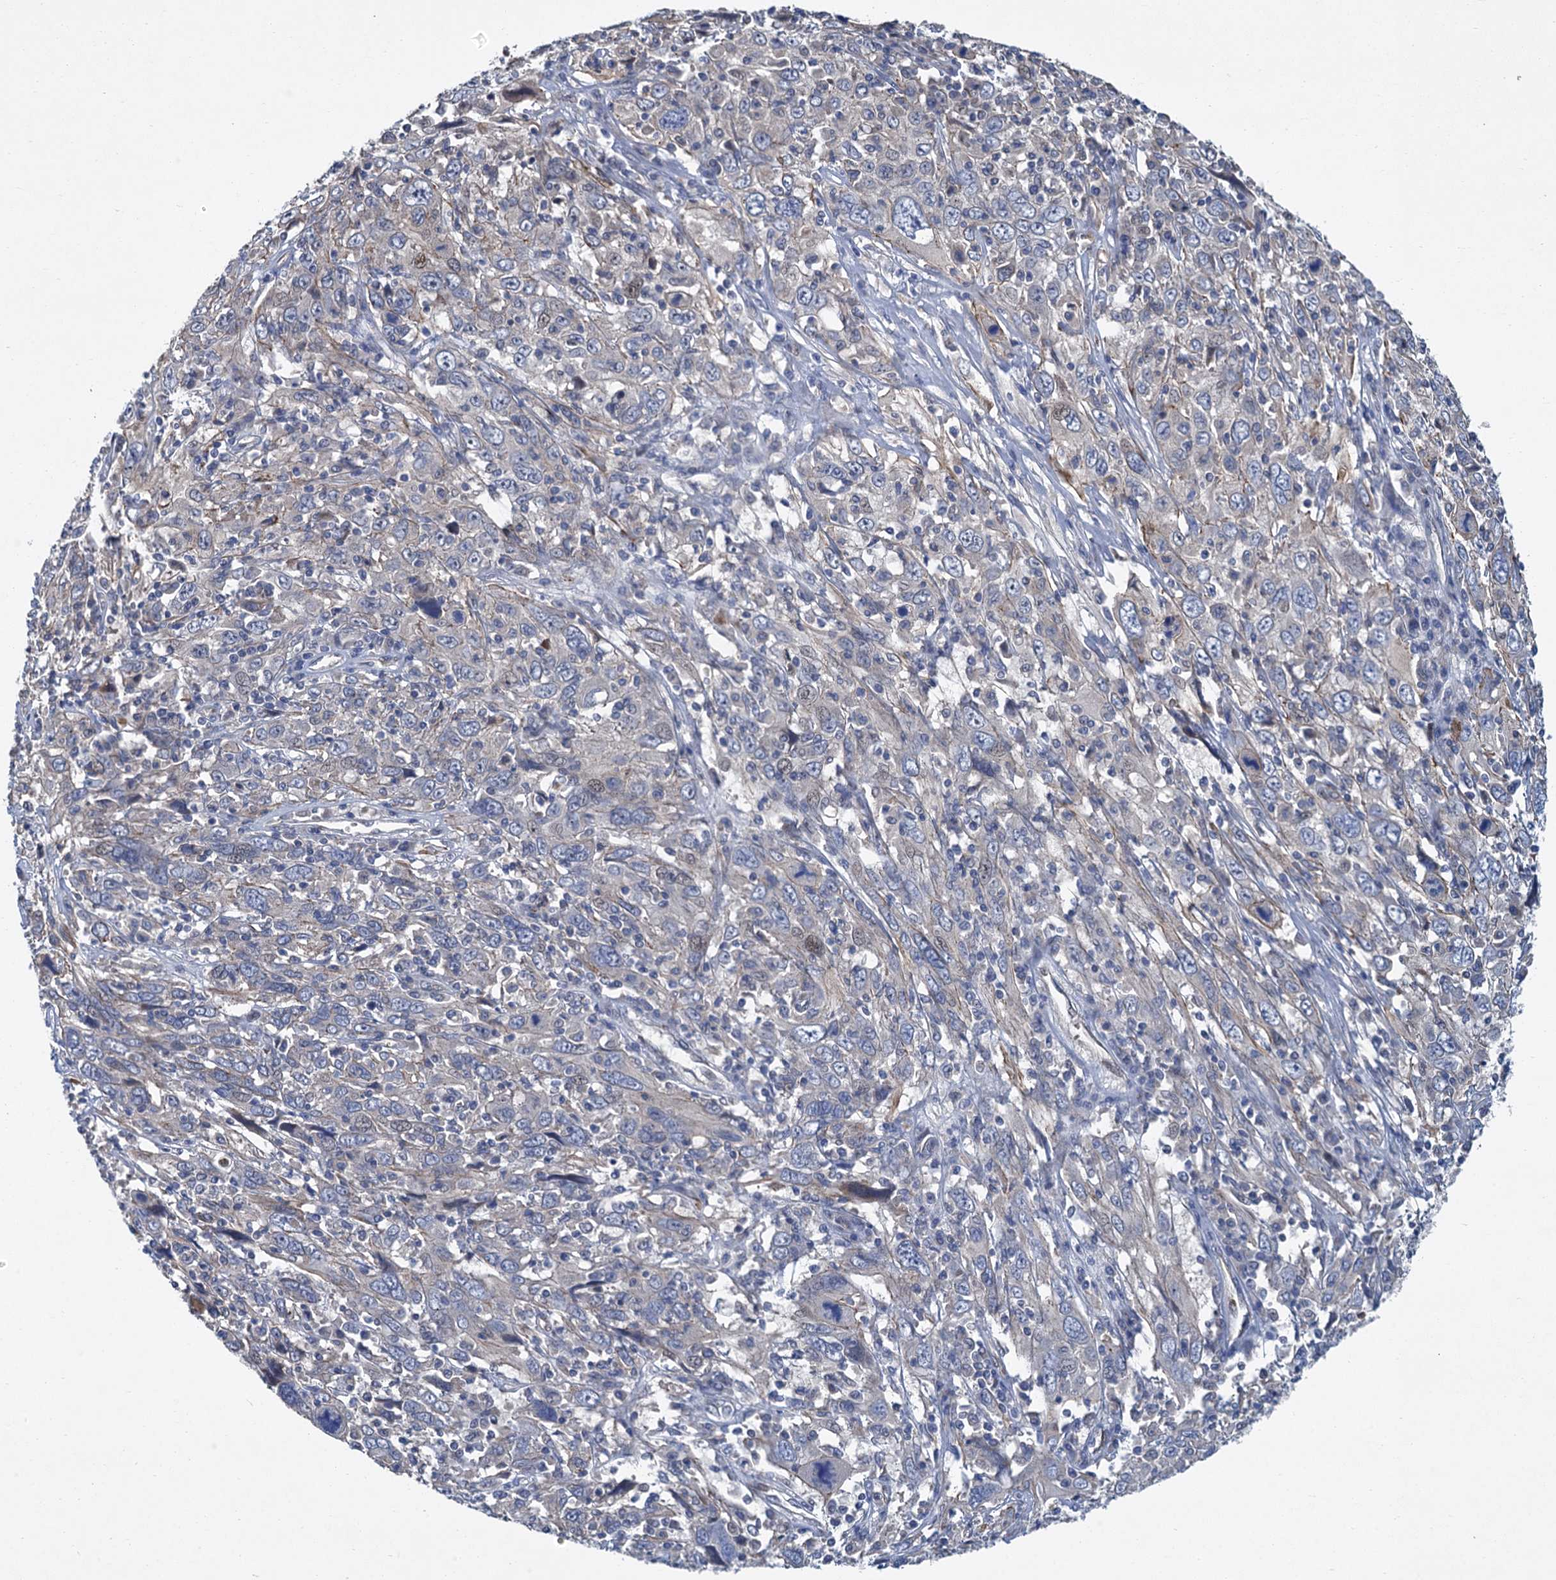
{"staining": {"intensity": "negative", "quantity": "none", "location": "none"}, "tissue": "cervical cancer", "cell_type": "Tumor cells", "image_type": "cancer", "snomed": [{"axis": "morphology", "description": "Squamous cell carcinoma, NOS"}, {"axis": "topography", "description": "Cervix"}], "caption": "Immunohistochemical staining of human cervical squamous cell carcinoma shows no significant staining in tumor cells. (Stains: DAB IHC with hematoxylin counter stain, Microscopy: brightfield microscopy at high magnification).", "gene": "TRAF7", "patient": {"sex": "female", "age": 46}}